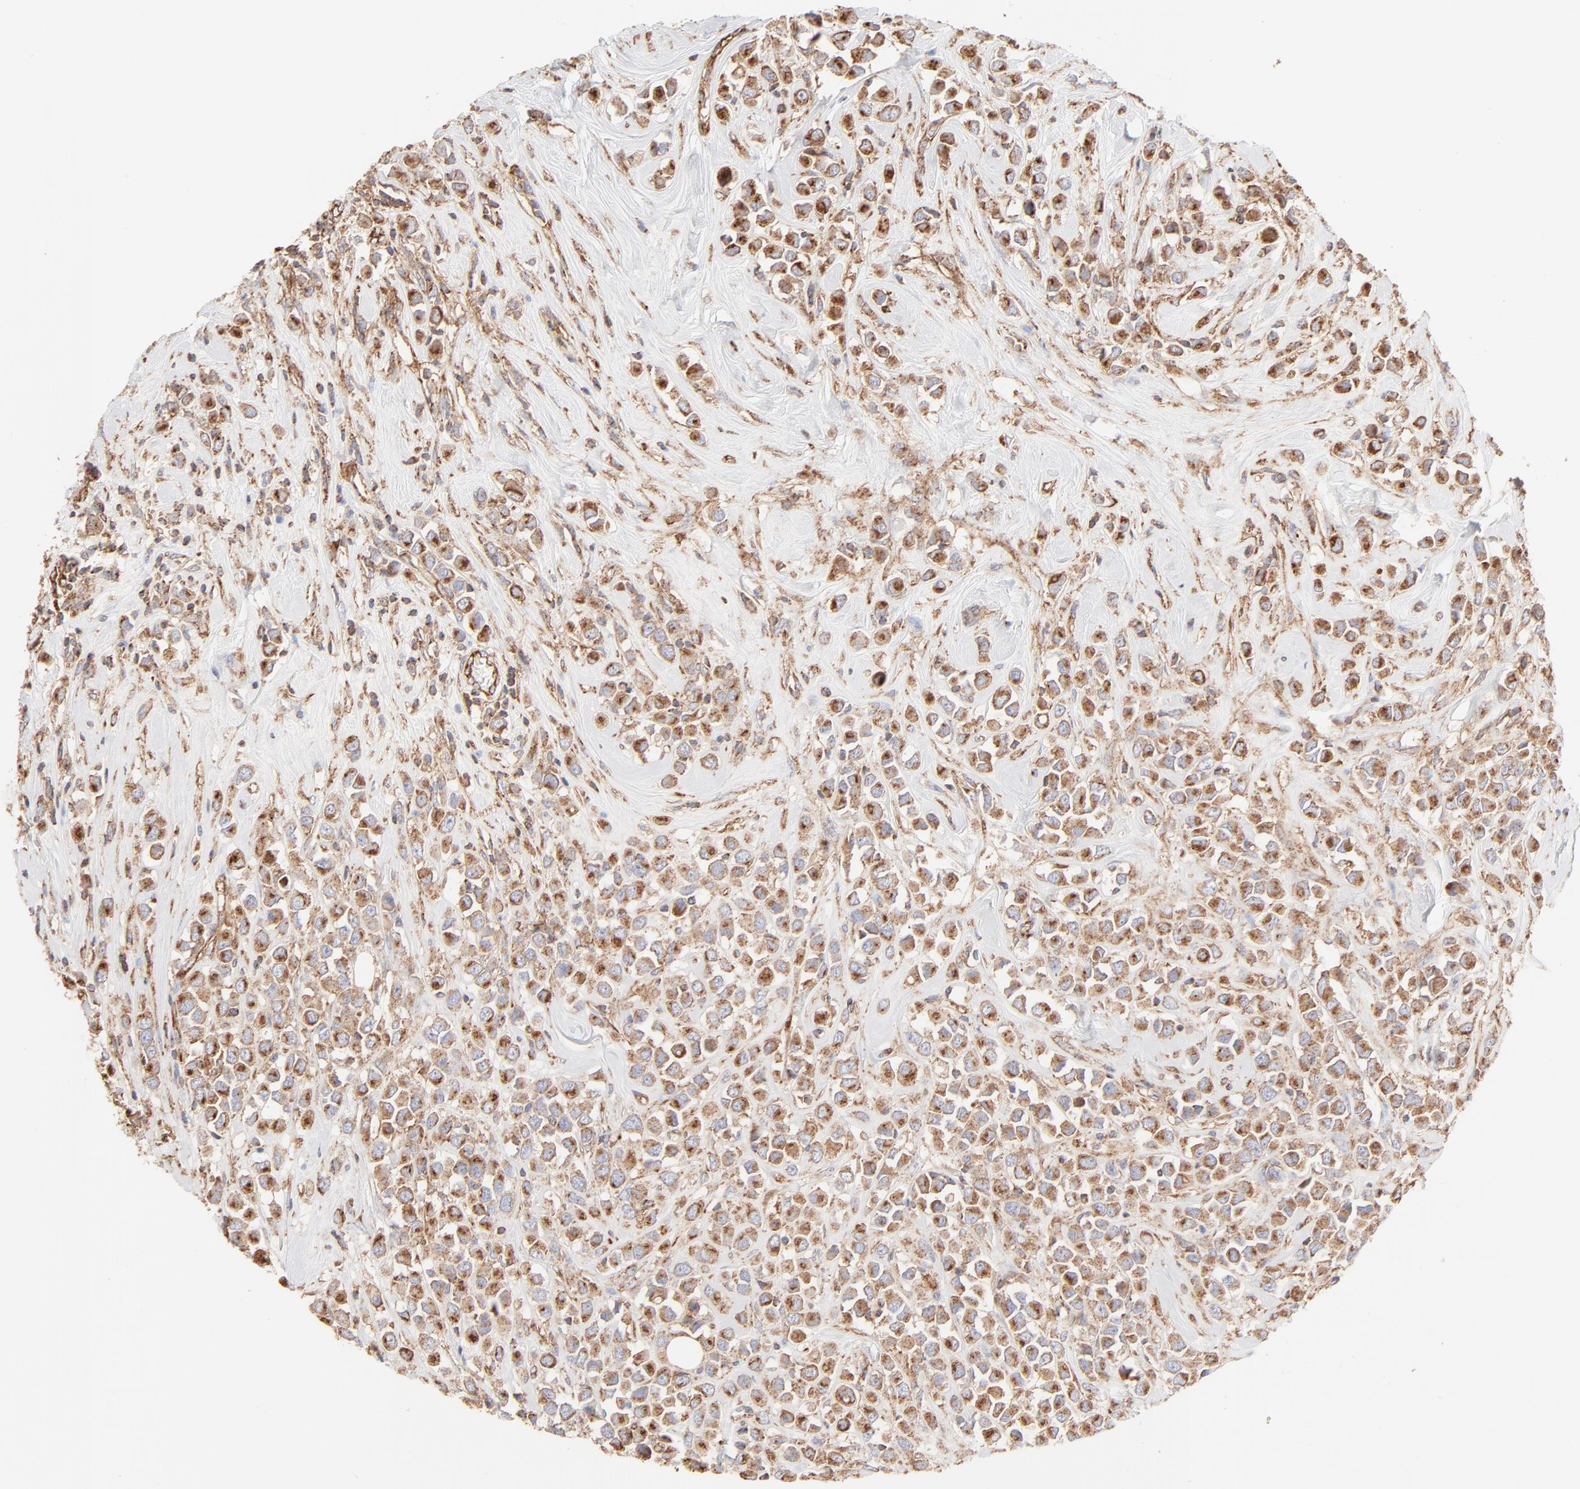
{"staining": {"intensity": "moderate", "quantity": ">75%", "location": "cytoplasmic/membranous"}, "tissue": "breast cancer", "cell_type": "Tumor cells", "image_type": "cancer", "snomed": [{"axis": "morphology", "description": "Duct carcinoma"}, {"axis": "topography", "description": "Breast"}], "caption": "Immunohistochemistry (DAB (3,3'-diaminobenzidine)) staining of breast infiltrating ductal carcinoma displays moderate cytoplasmic/membranous protein positivity in about >75% of tumor cells.", "gene": "CLTB", "patient": {"sex": "female", "age": 61}}